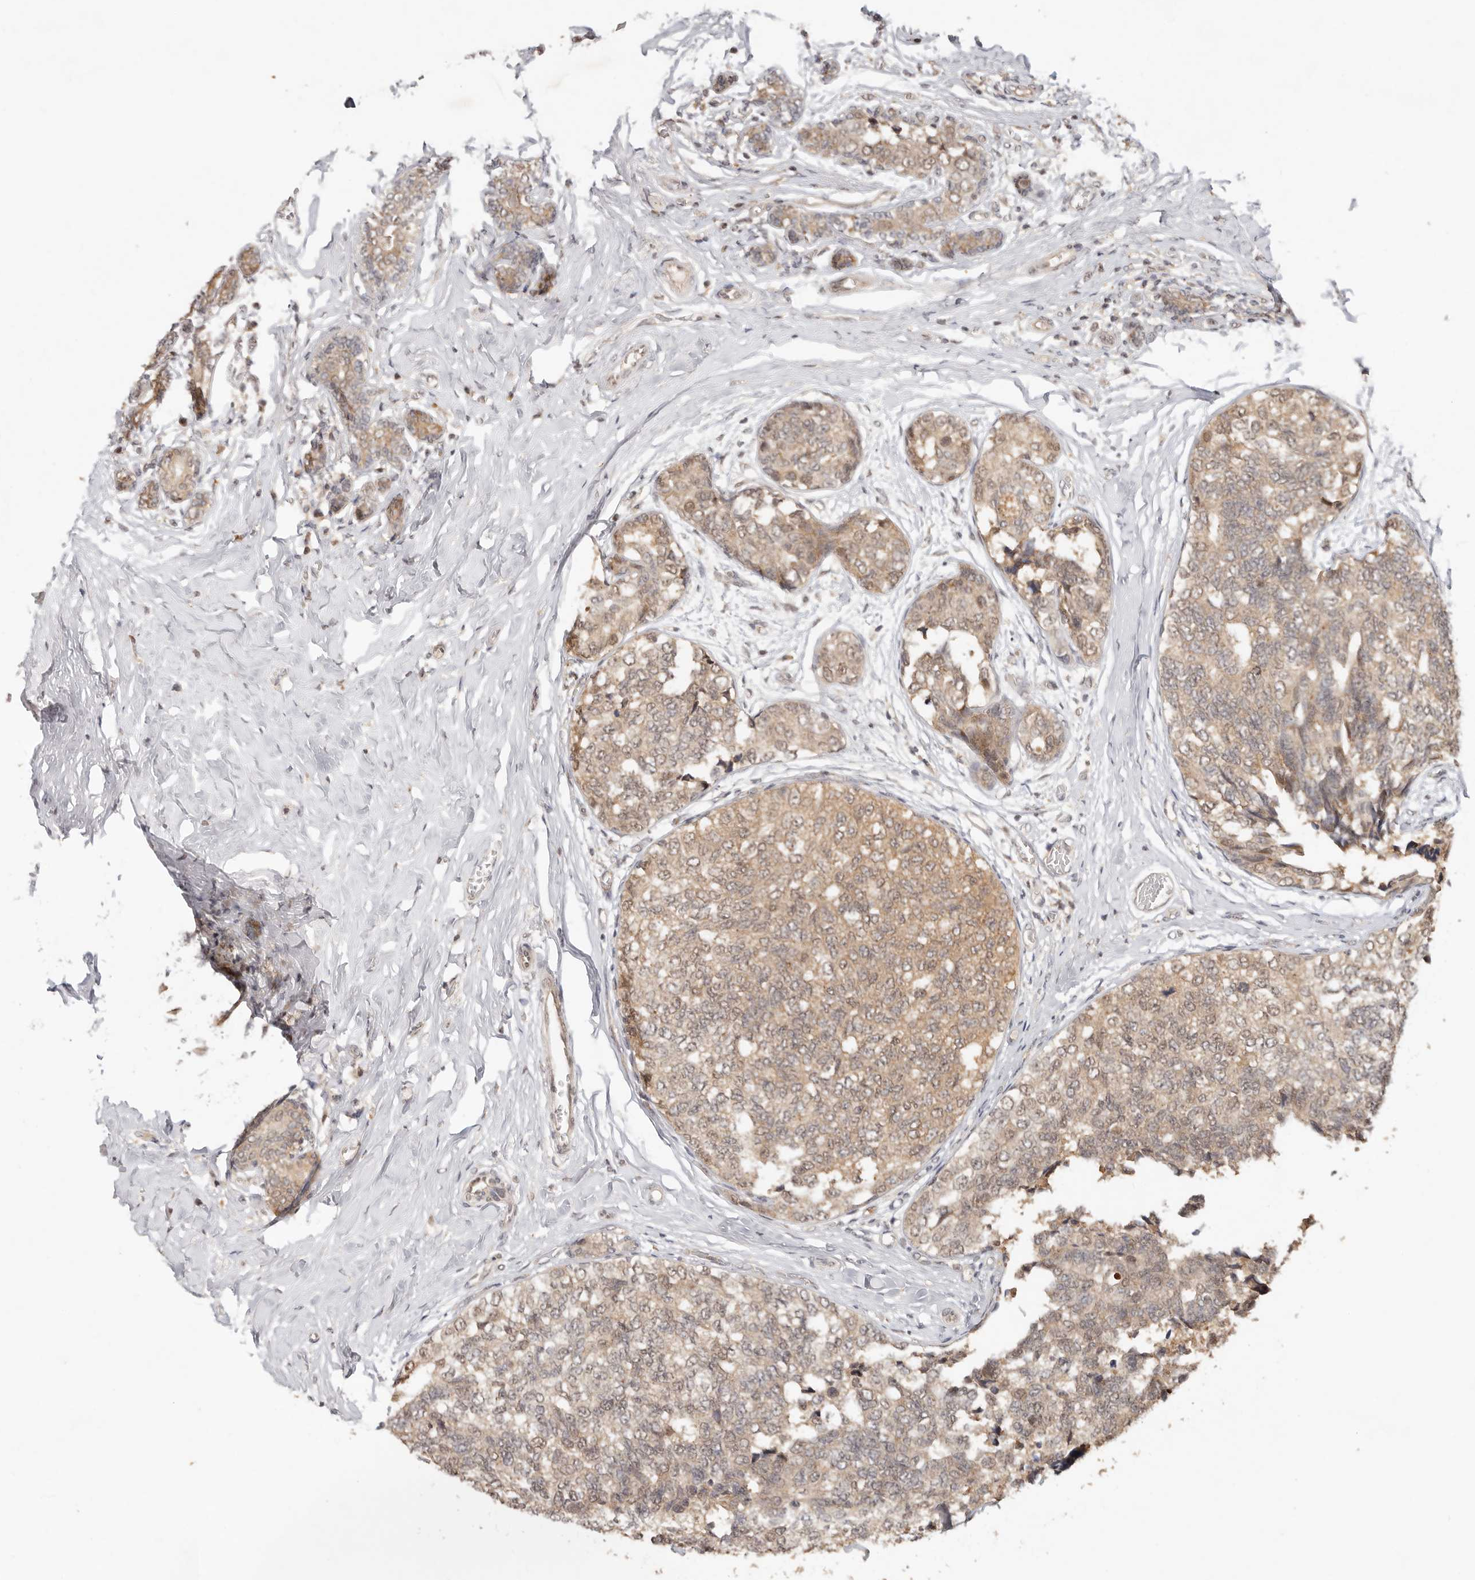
{"staining": {"intensity": "moderate", "quantity": ">75%", "location": "cytoplasmic/membranous,nuclear"}, "tissue": "breast cancer", "cell_type": "Tumor cells", "image_type": "cancer", "snomed": [{"axis": "morphology", "description": "Normal tissue, NOS"}, {"axis": "morphology", "description": "Duct carcinoma"}, {"axis": "topography", "description": "Breast"}], "caption": "Breast infiltrating ductal carcinoma was stained to show a protein in brown. There is medium levels of moderate cytoplasmic/membranous and nuclear expression in approximately >75% of tumor cells.", "gene": "PSMA5", "patient": {"sex": "female", "age": 43}}